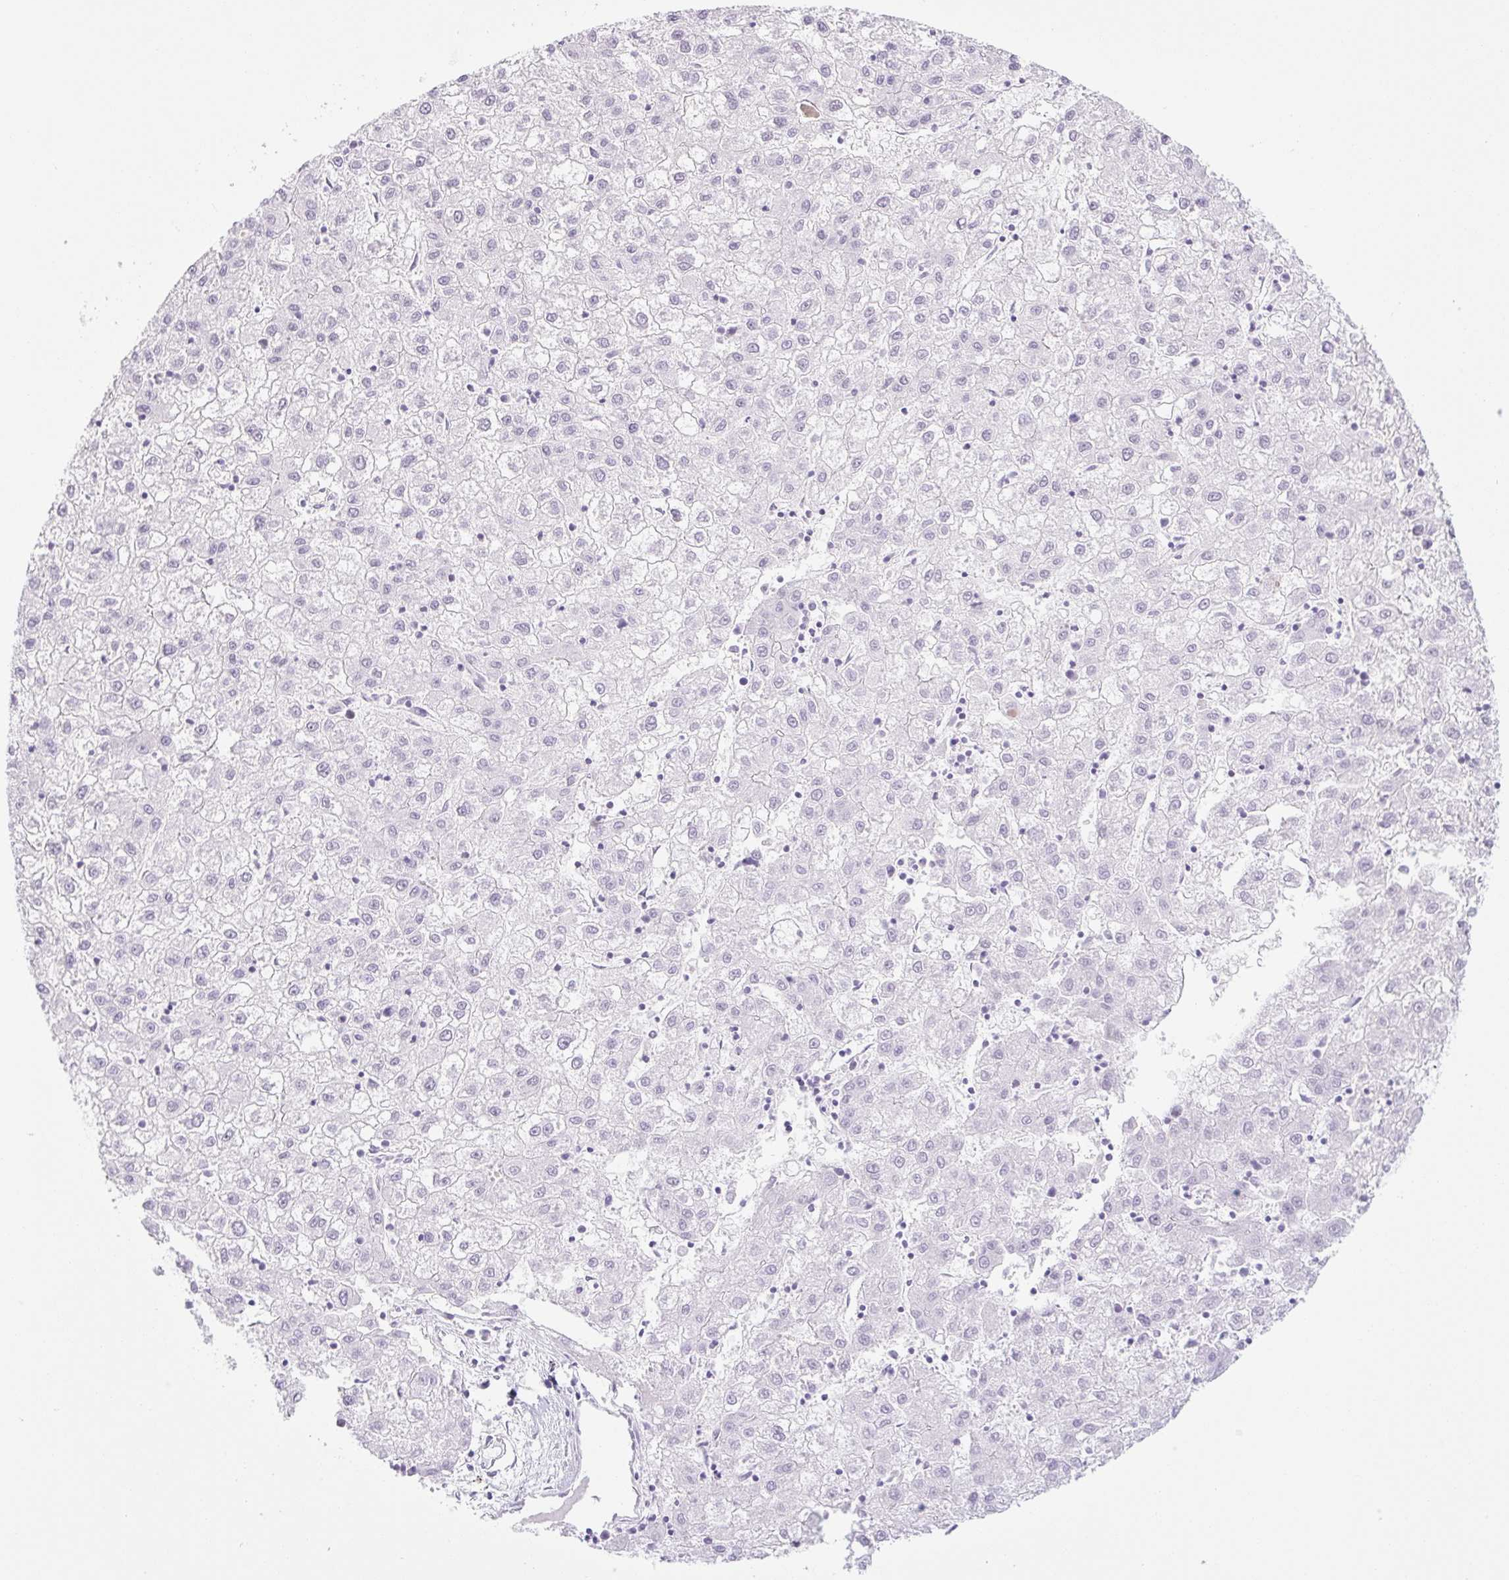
{"staining": {"intensity": "negative", "quantity": "none", "location": "none"}, "tissue": "liver cancer", "cell_type": "Tumor cells", "image_type": "cancer", "snomed": [{"axis": "morphology", "description": "Carcinoma, Hepatocellular, NOS"}, {"axis": "topography", "description": "Liver"}], "caption": "Protein analysis of liver cancer shows no significant staining in tumor cells.", "gene": "TLE3", "patient": {"sex": "male", "age": 72}}